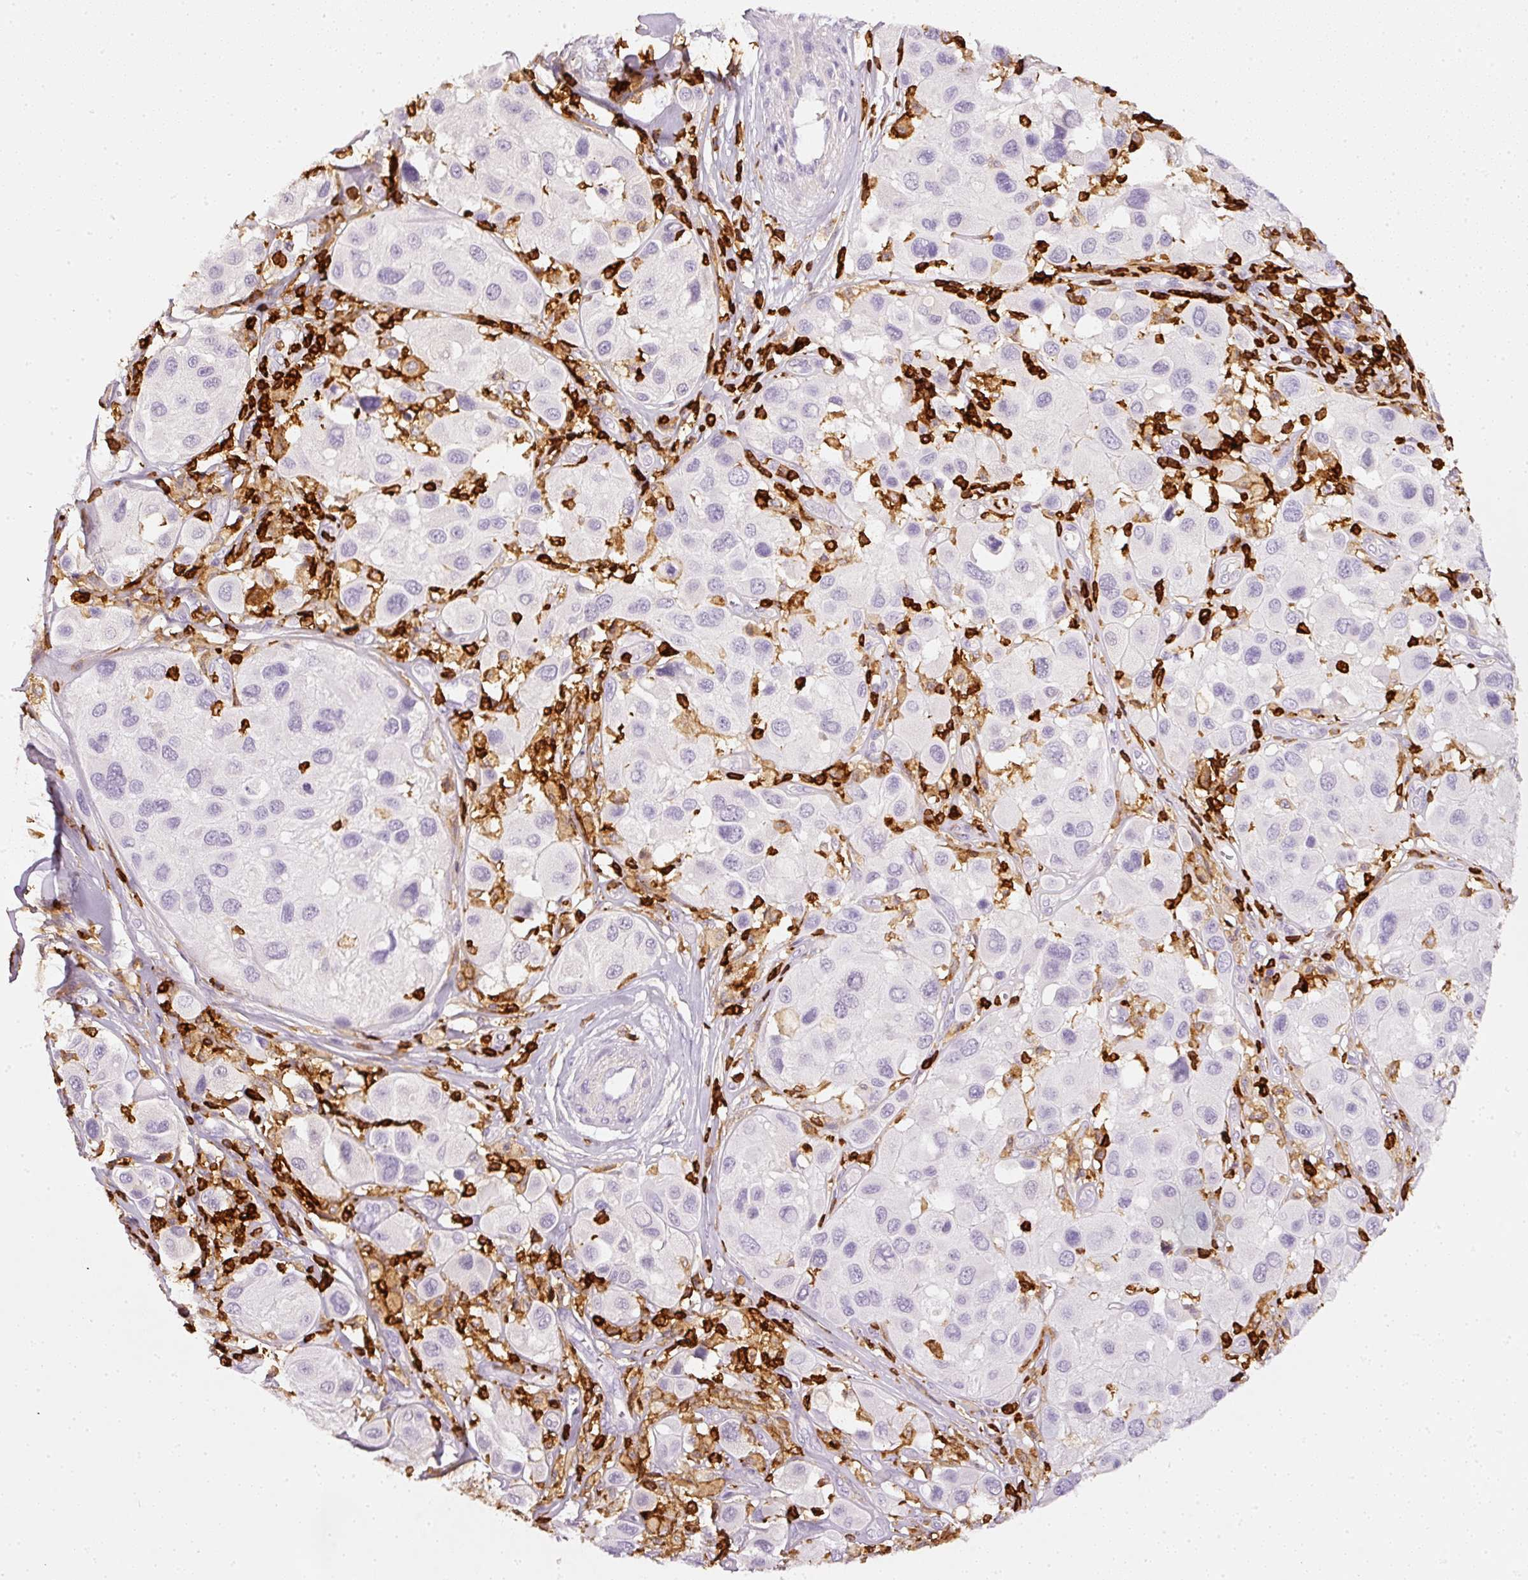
{"staining": {"intensity": "negative", "quantity": "none", "location": "none"}, "tissue": "melanoma", "cell_type": "Tumor cells", "image_type": "cancer", "snomed": [{"axis": "morphology", "description": "Malignant melanoma, Metastatic site"}, {"axis": "topography", "description": "Skin"}], "caption": "There is no significant expression in tumor cells of malignant melanoma (metastatic site).", "gene": "EVL", "patient": {"sex": "male", "age": 41}}